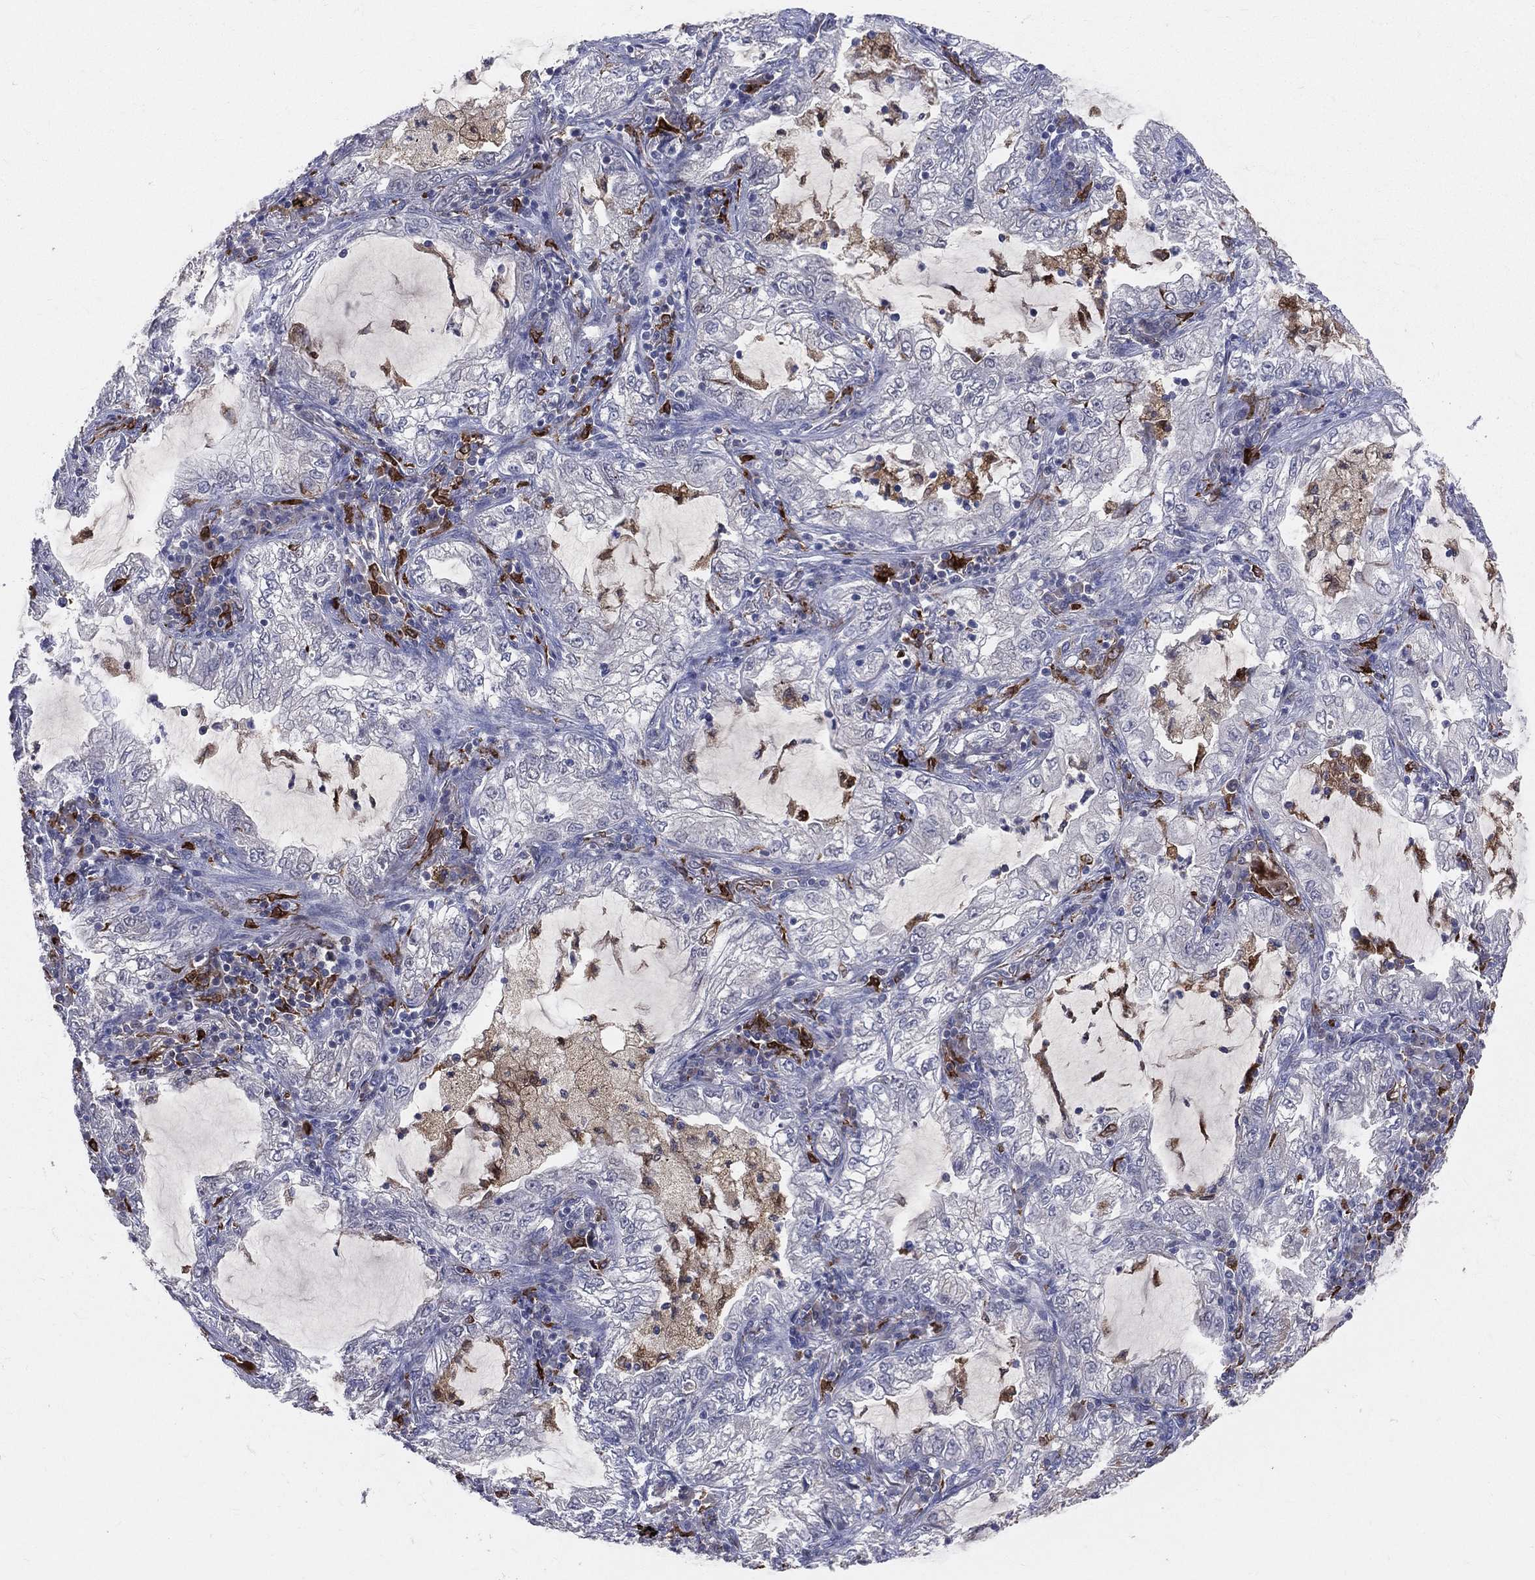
{"staining": {"intensity": "negative", "quantity": "none", "location": "none"}, "tissue": "lung cancer", "cell_type": "Tumor cells", "image_type": "cancer", "snomed": [{"axis": "morphology", "description": "Adenocarcinoma, NOS"}, {"axis": "topography", "description": "Lung"}], "caption": "IHC micrograph of human lung adenocarcinoma stained for a protein (brown), which reveals no expression in tumor cells. The staining was performed using DAB (3,3'-diaminobenzidine) to visualize the protein expression in brown, while the nuclei were stained in blue with hematoxylin (Magnification: 20x).", "gene": "CD74", "patient": {"sex": "female", "age": 73}}